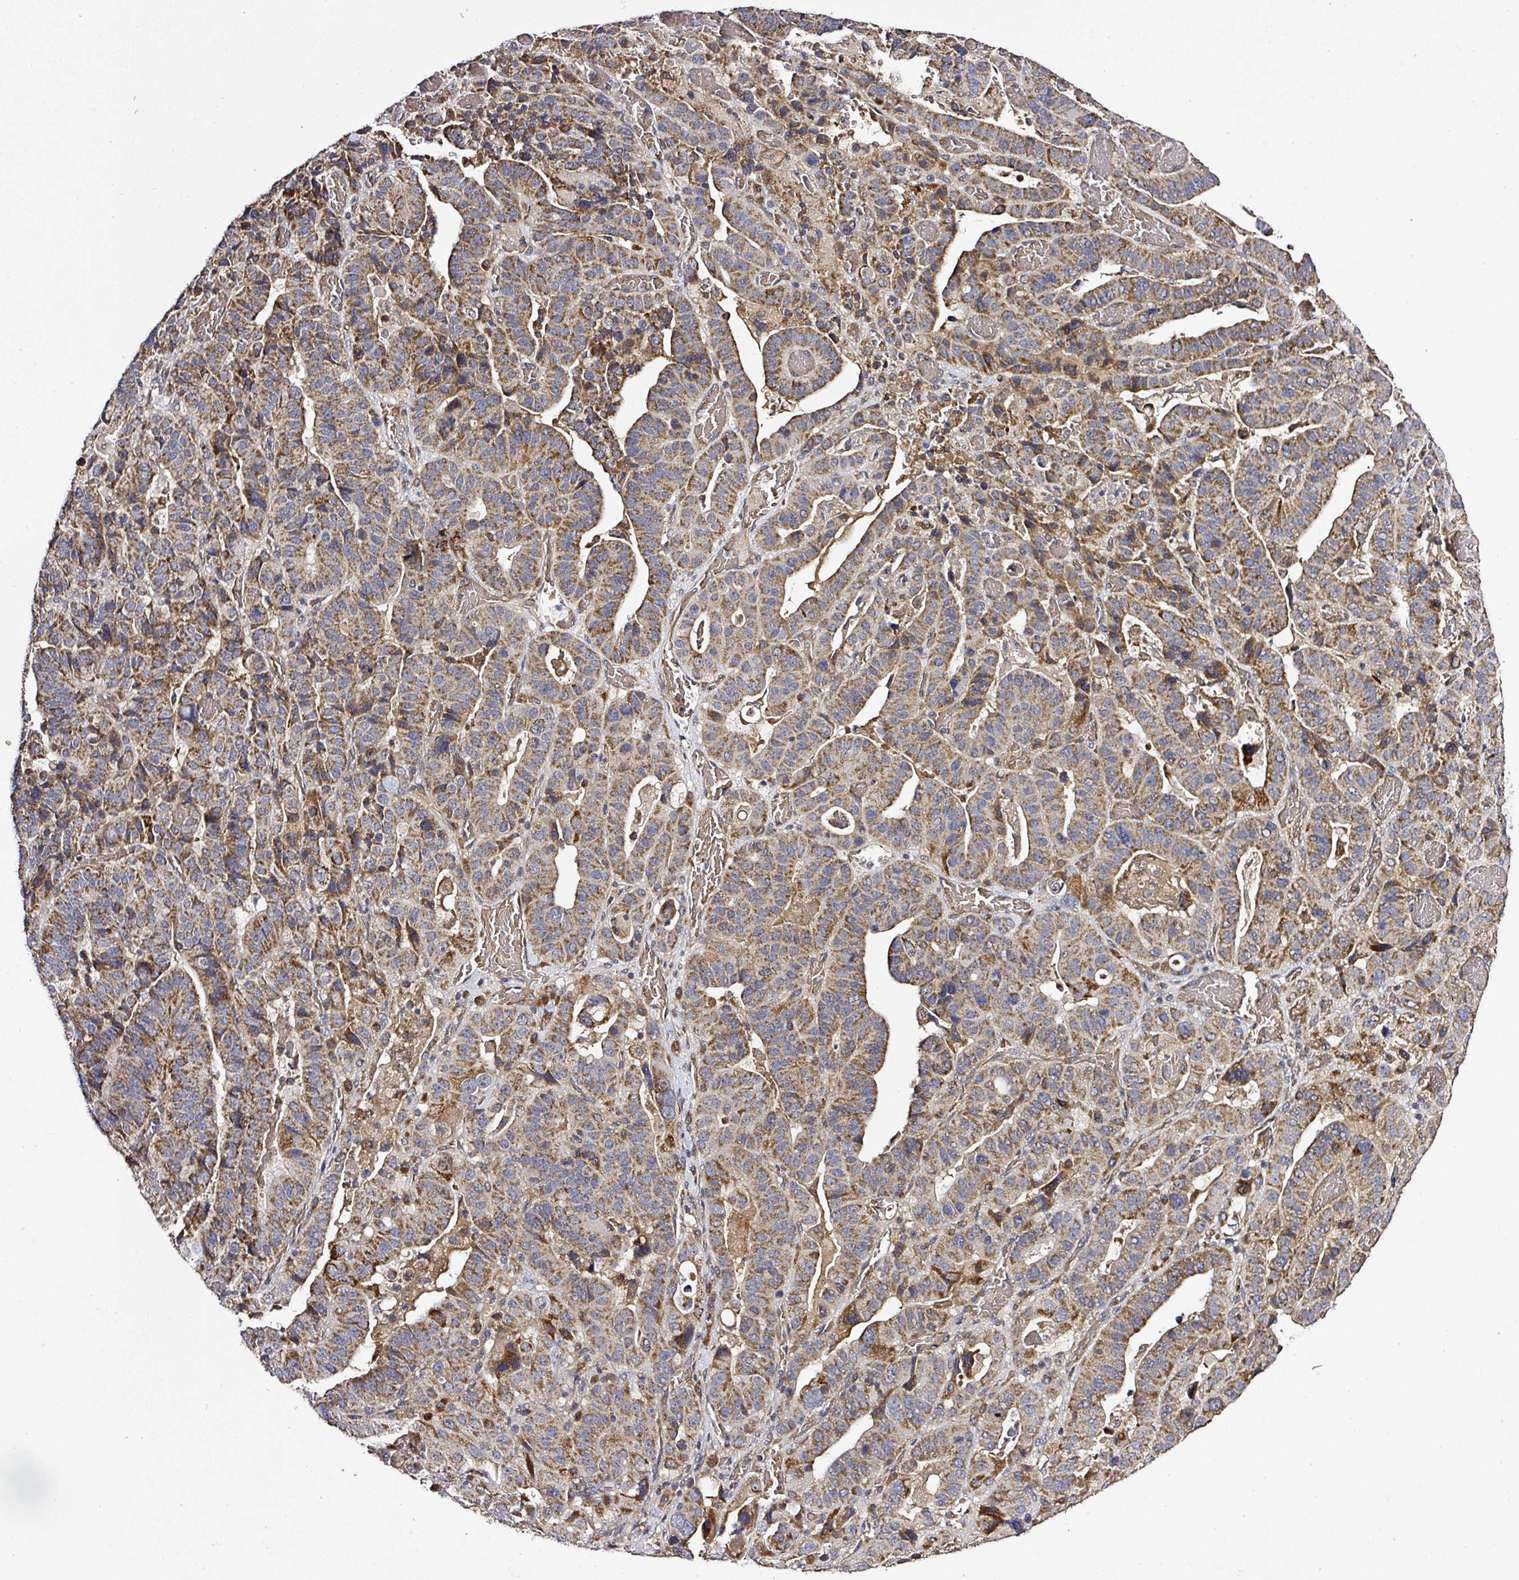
{"staining": {"intensity": "moderate", "quantity": ">75%", "location": "cytoplasmic/membranous"}, "tissue": "stomach cancer", "cell_type": "Tumor cells", "image_type": "cancer", "snomed": [{"axis": "morphology", "description": "Adenocarcinoma, NOS"}, {"axis": "topography", "description": "Stomach"}], "caption": "Moderate cytoplasmic/membranous positivity for a protein is present in approximately >75% of tumor cells of stomach cancer (adenocarcinoma) using immunohistochemistry (IHC).", "gene": "ZNF513", "patient": {"sex": "male", "age": 48}}